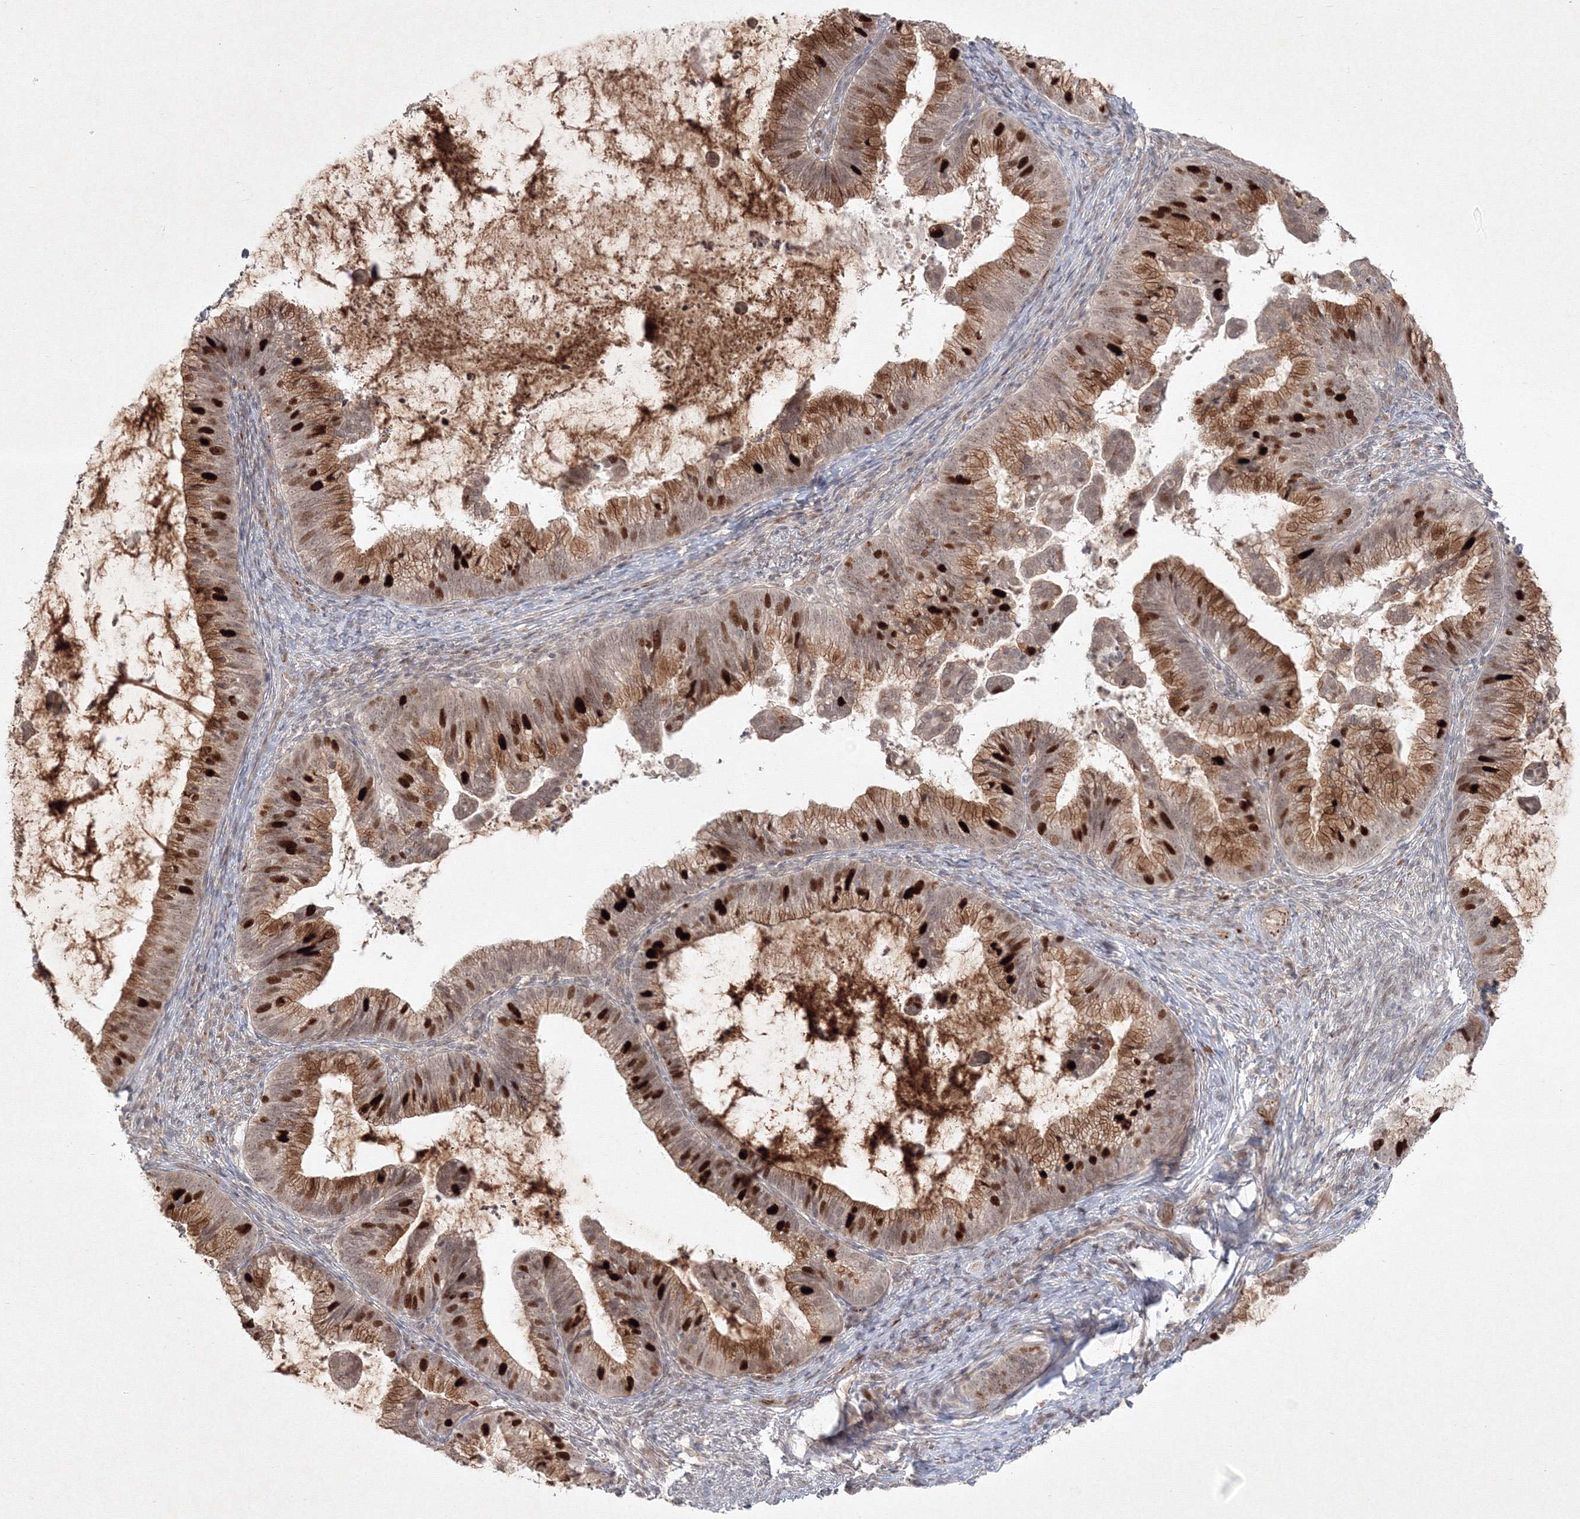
{"staining": {"intensity": "strong", "quantity": ">75%", "location": "cytoplasmic/membranous,nuclear"}, "tissue": "cervical cancer", "cell_type": "Tumor cells", "image_type": "cancer", "snomed": [{"axis": "morphology", "description": "Adenocarcinoma, NOS"}, {"axis": "topography", "description": "Cervix"}], "caption": "Immunohistochemical staining of cervical cancer (adenocarcinoma) demonstrates high levels of strong cytoplasmic/membranous and nuclear protein staining in about >75% of tumor cells.", "gene": "KIF20A", "patient": {"sex": "female", "age": 36}}